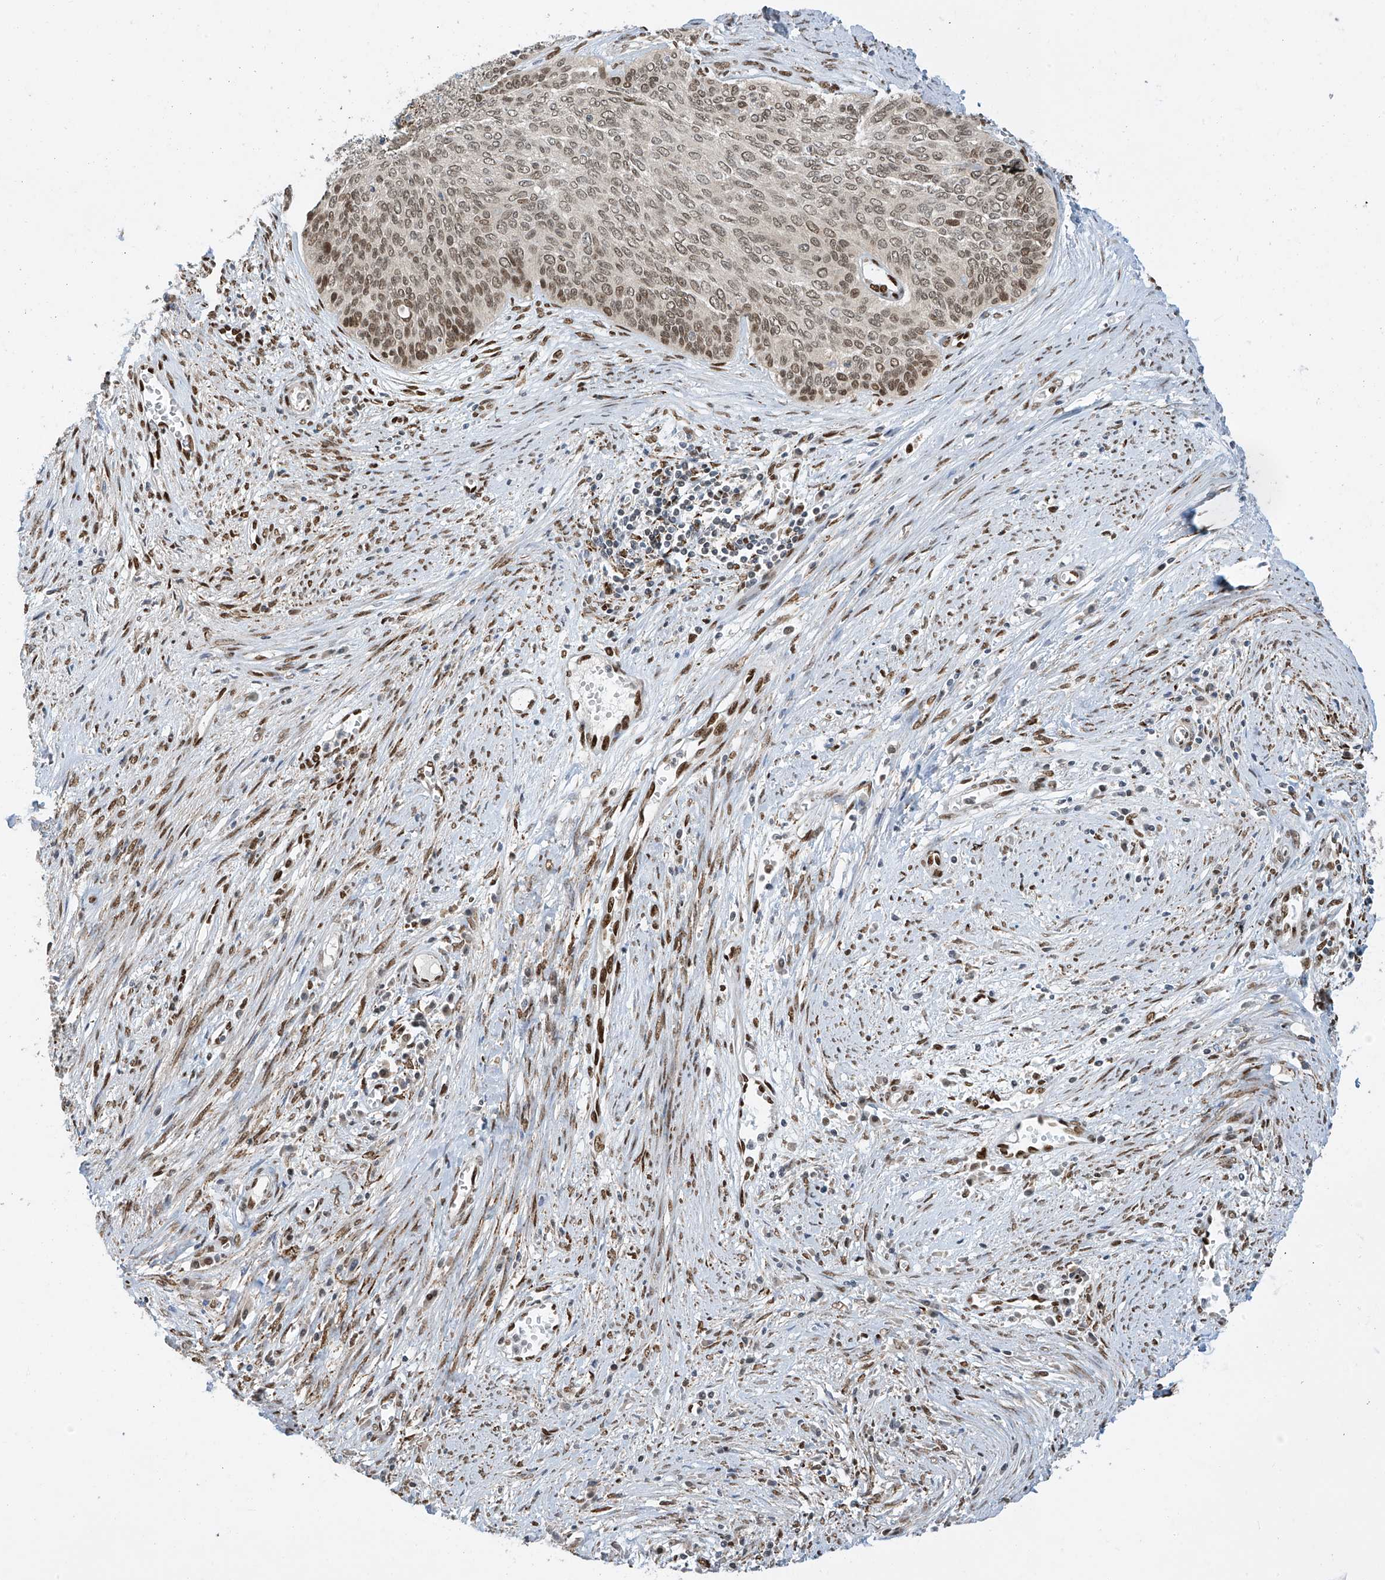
{"staining": {"intensity": "moderate", "quantity": ">75%", "location": "nuclear"}, "tissue": "cervical cancer", "cell_type": "Tumor cells", "image_type": "cancer", "snomed": [{"axis": "morphology", "description": "Squamous cell carcinoma, NOS"}, {"axis": "topography", "description": "Cervix"}], "caption": "IHC micrograph of squamous cell carcinoma (cervical) stained for a protein (brown), which displays medium levels of moderate nuclear positivity in approximately >75% of tumor cells.", "gene": "PM20D2", "patient": {"sex": "female", "age": 55}}